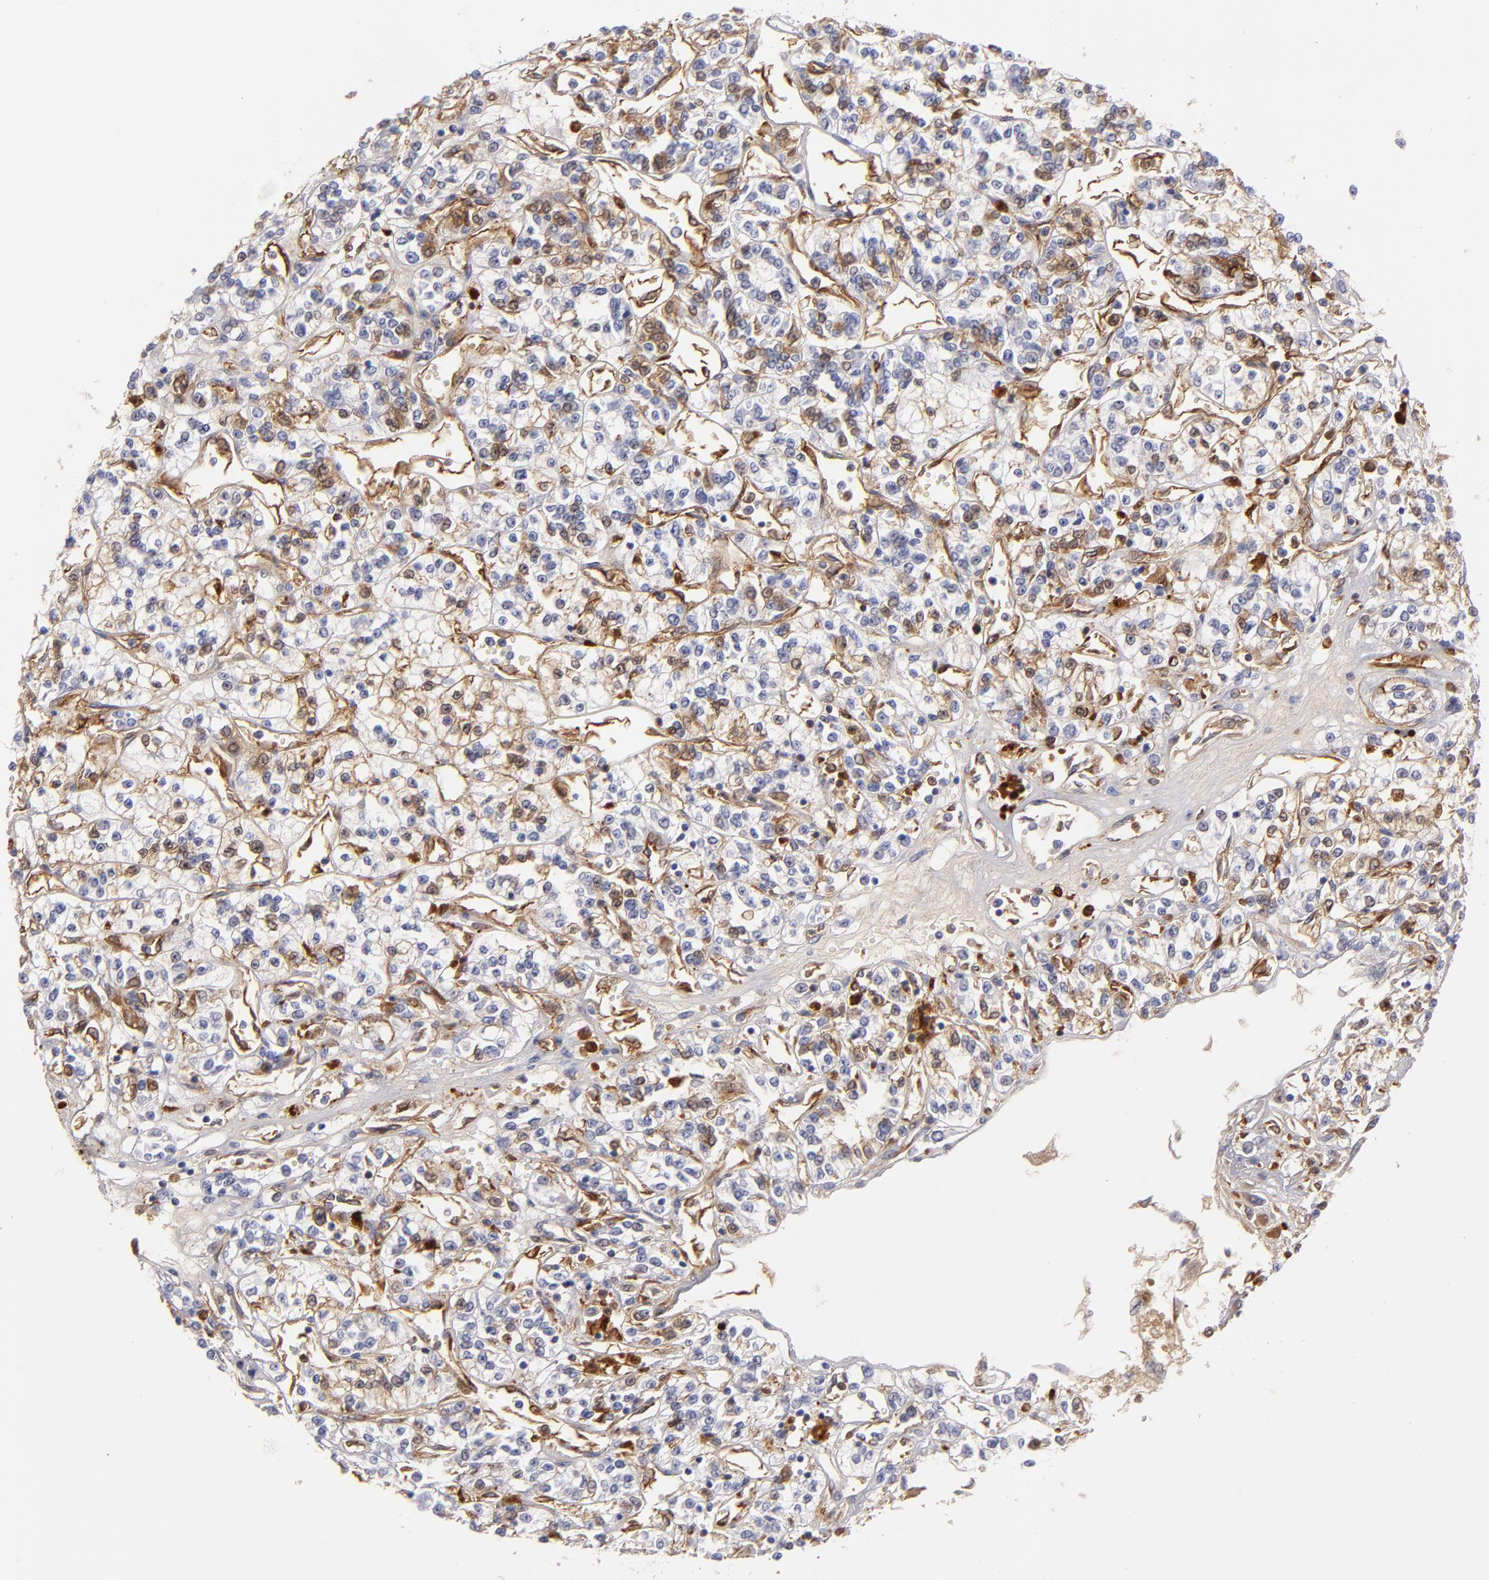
{"staining": {"intensity": "negative", "quantity": "none", "location": "none"}, "tissue": "renal cancer", "cell_type": "Tumor cells", "image_type": "cancer", "snomed": [{"axis": "morphology", "description": "Adenocarcinoma, NOS"}, {"axis": "topography", "description": "Kidney"}], "caption": "Immunohistochemistry (IHC) image of neoplastic tissue: renal adenocarcinoma stained with DAB displays no significant protein staining in tumor cells. The staining was performed using DAB to visualize the protein expression in brown, while the nuclei were stained in blue with hematoxylin (Magnification: 20x).", "gene": "PLVAP", "patient": {"sex": "female", "age": 76}}